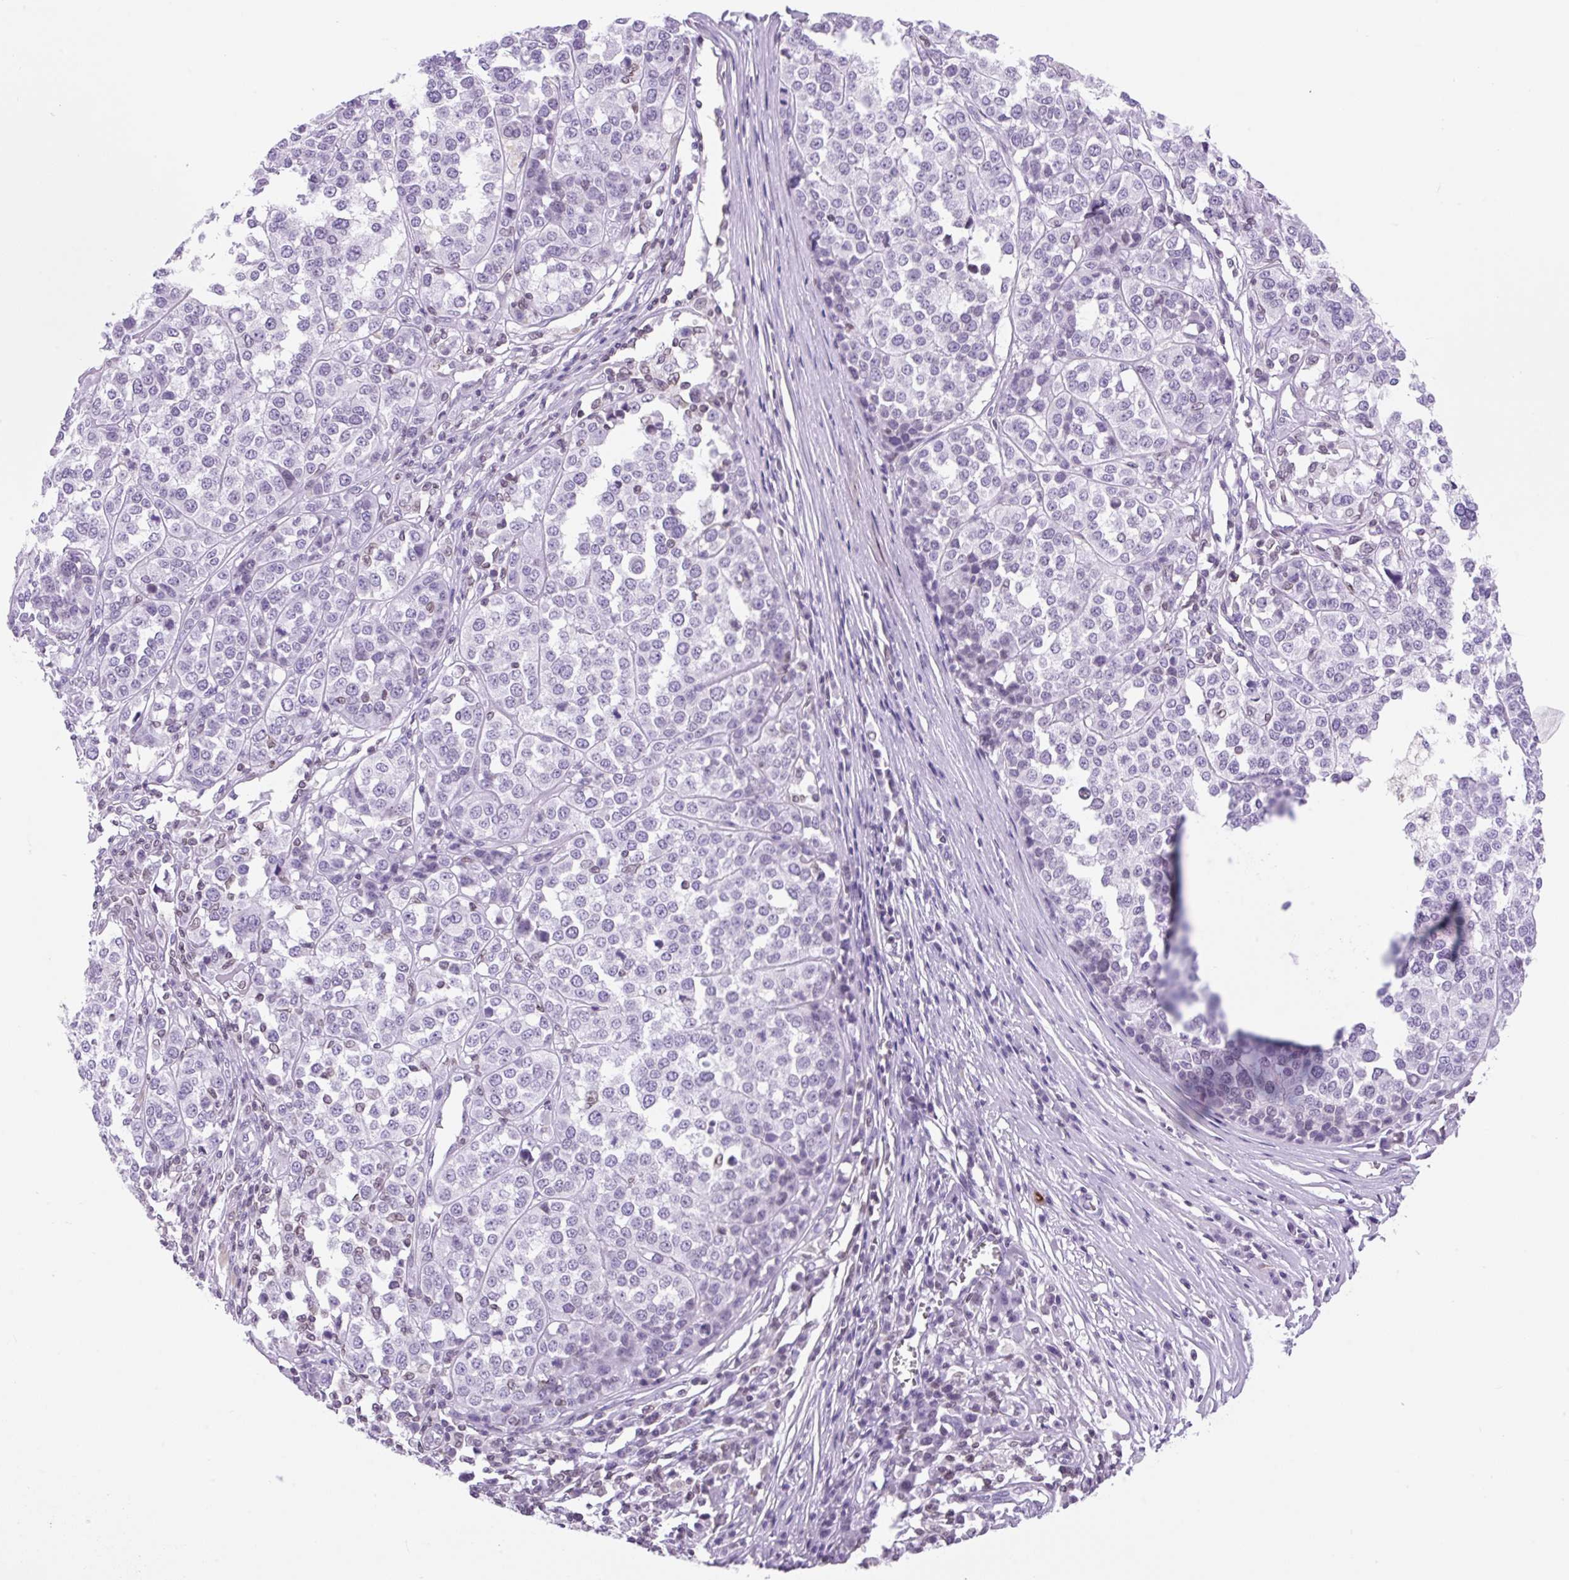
{"staining": {"intensity": "negative", "quantity": "none", "location": "none"}, "tissue": "melanoma", "cell_type": "Tumor cells", "image_type": "cancer", "snomed": [{"axis": "morphology", "description": "Malignant melanoma, Metastatic site"}, {"axis": "topography", "description": "Lymph node"}], "caption": "The histopathology image displays no staining of tumor cells in malignant melanoma (metastatic site). Nuclei are stained in blue.", "gene": "VPREB1", "patient": {"sex": "male", "age": 44}}